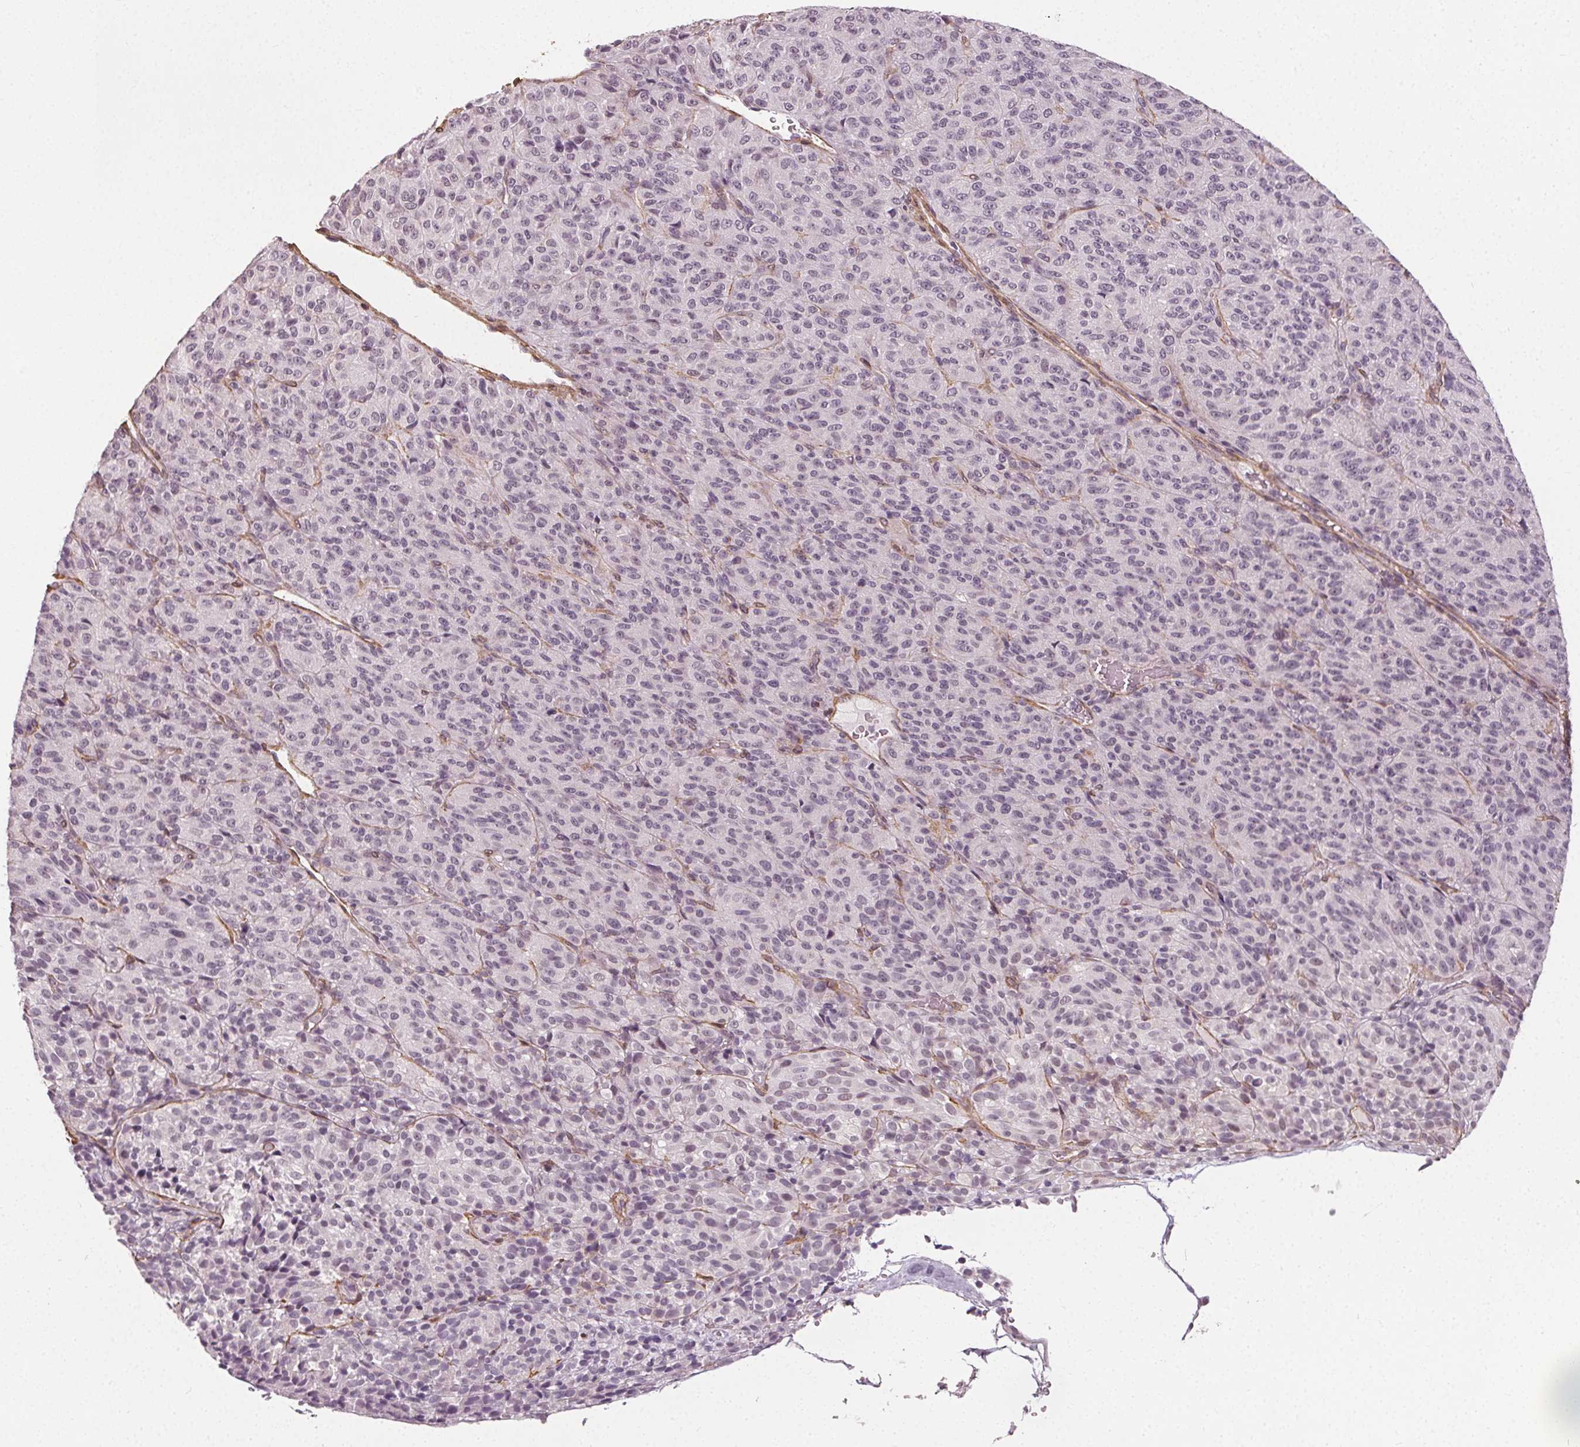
{"staining": {"intensity": "negative", "quantity": "none", "location": "none"}, "tissue": "melanoma", "cell_type": "Tumor cells", "image_type": "cancer", "snomed": [{"axis": "morphology", "description": "Malignant melanoma, Metastatic site"}, {"axis": "topography", "description": "Brain"}], "caption": "High power microscopy image of an IHC image of melanoma, revealing no significant expression in tumor cells. (Brightfield microscopy of DAB IHC at high magnification).", "gene": "PKP1", "patient": {"sex": "female", "age": 56}}